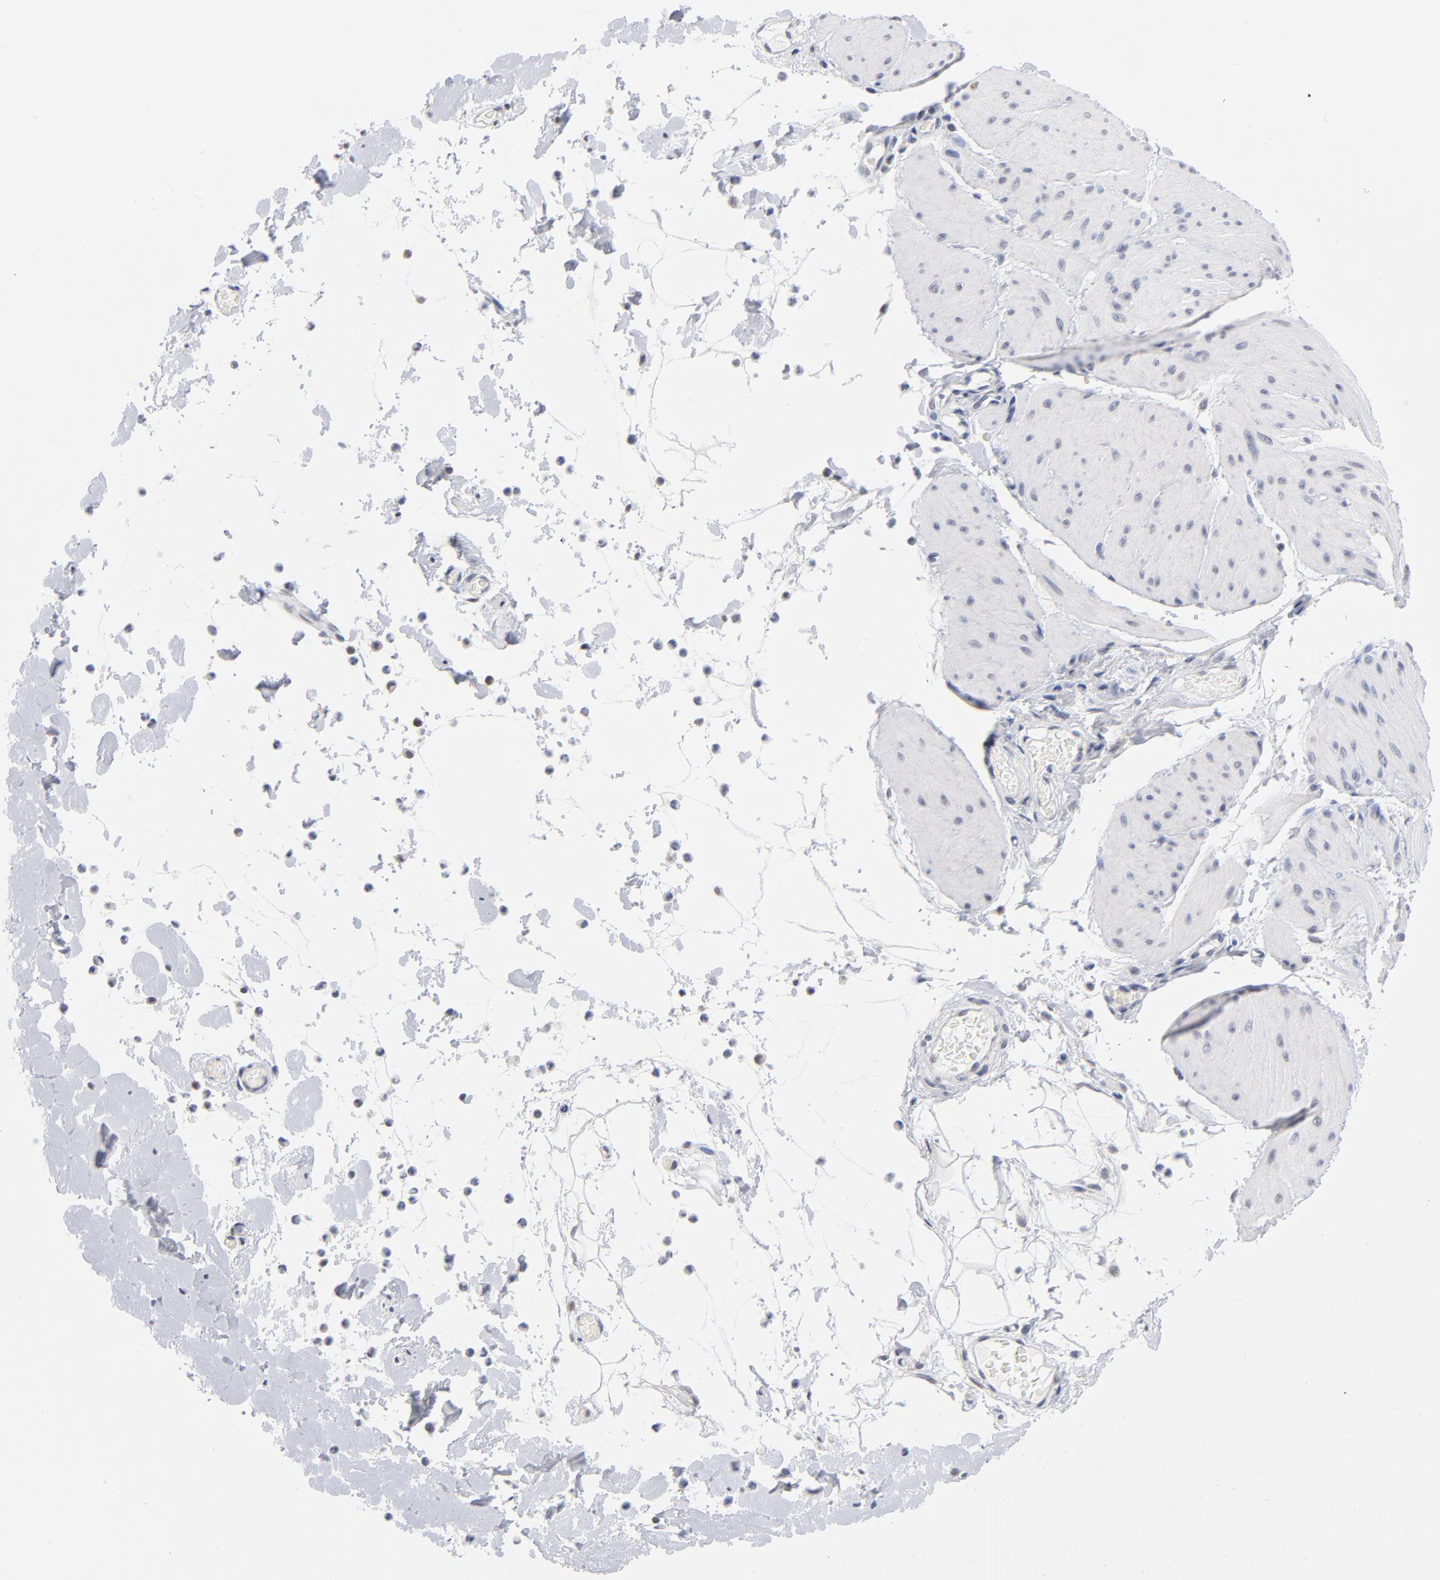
{"staining": {"intensity": "negative", "quantity": "none", "location": "none"}, "tissue": "smooth muscle", "cell_type": "Smooth muscle cells", "image_type": "normal", "snomed": [{"axis": "morphology", "description": "Normal tissue, NOS"}, {"axis": "topography", "description": "Smooth muscle"}, {"axis": "topography", "description": "Colon"}], "caption": "The immunohistochemistry (IHC) image has no significant positivity in smooth muscle cells of smooth muscle.", "gene": "RBM3", "patient": {"sex": "male", "age": 67}}